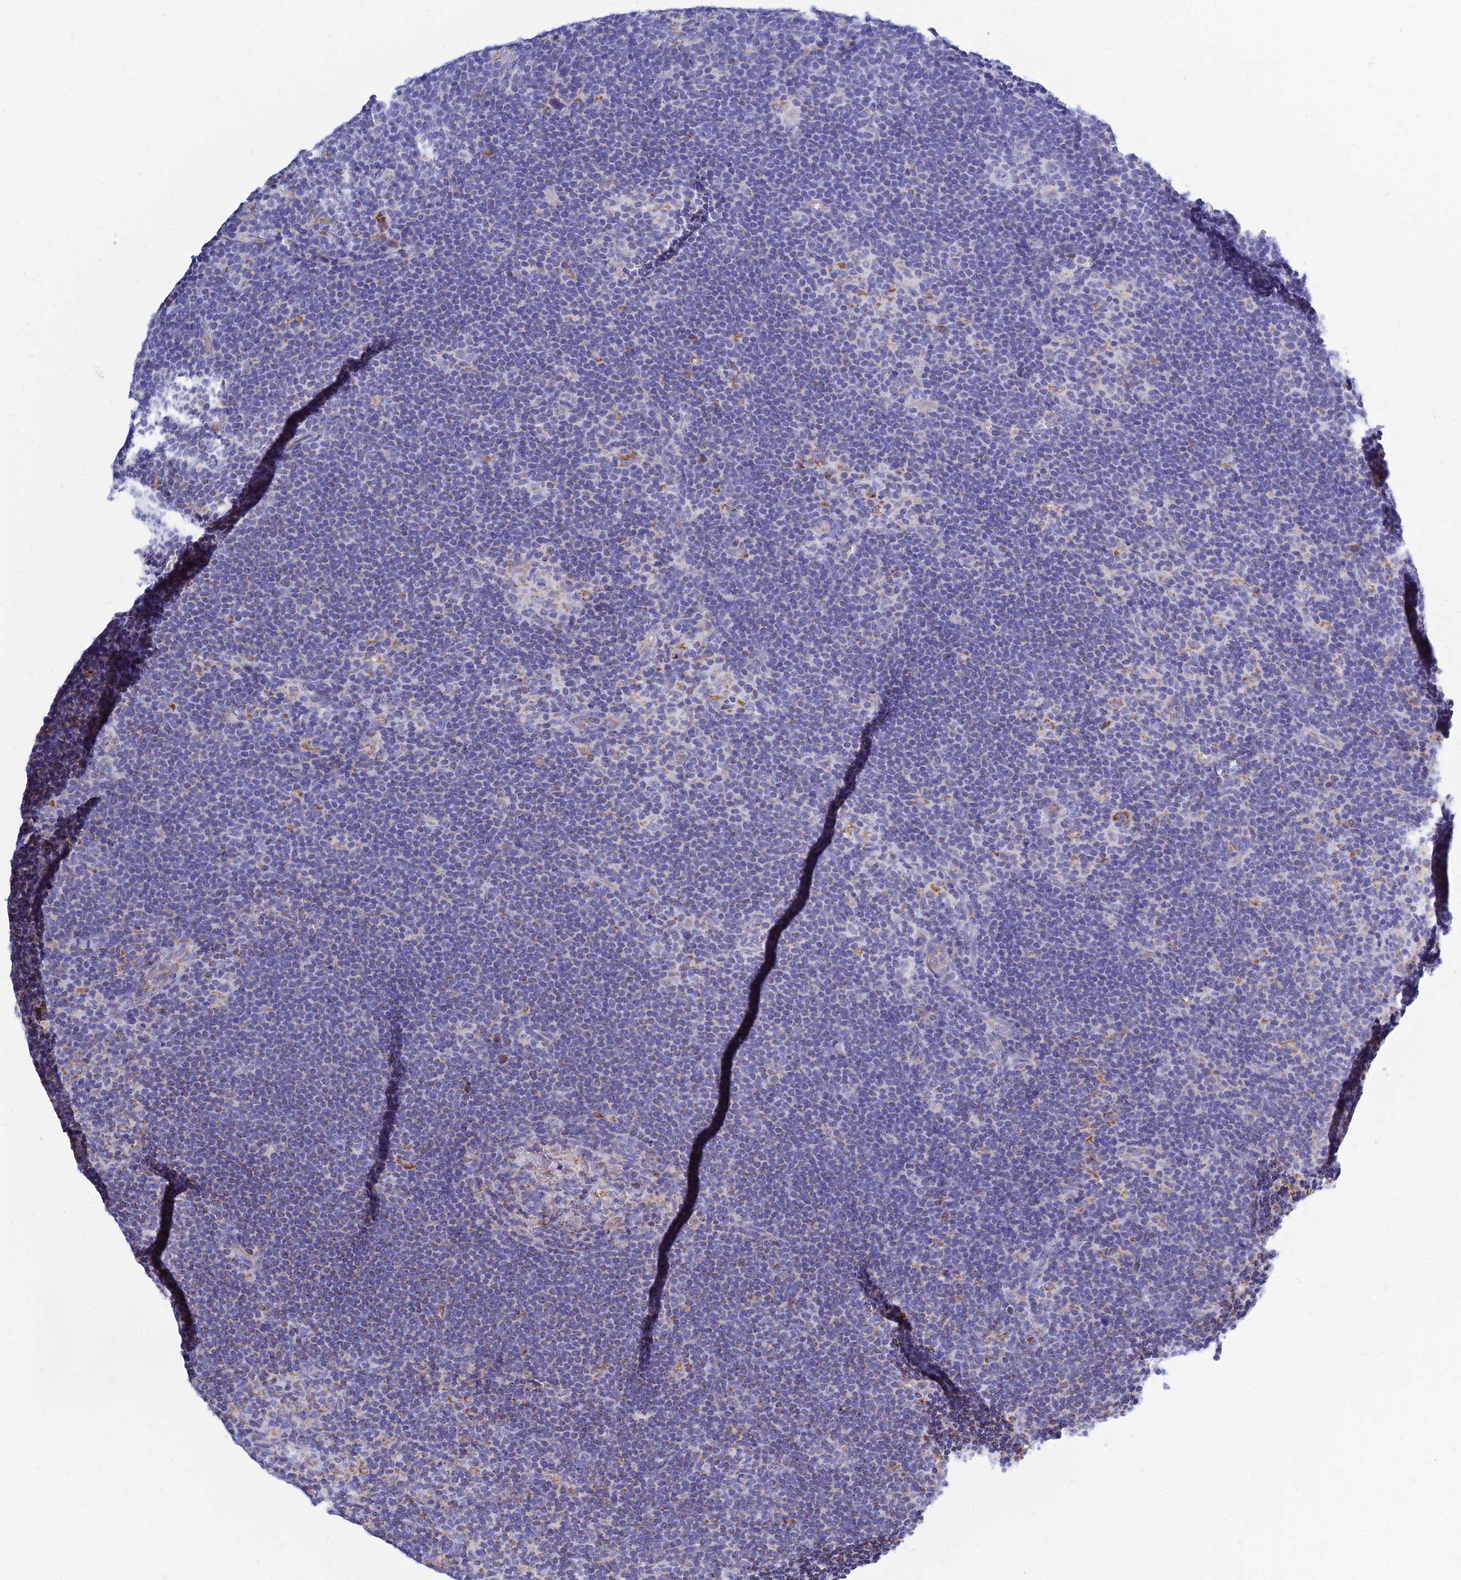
{"staining": {"intensity": "negative", "quantity": "none", "location": "none"}, "tissue": "lymphoma", "cell_type": "Tumor cells", "image_type": "cancer", "snomed": [{"axis": "morphology", "description": "Hodgkin's disease, NOS"}, {"axis": "topography", "description": "Lymph node"}], "caption": "This is a photomicrograph of IHC staining of Hodgkin's disease, which shows no expression in tumor cells.", "gene": "MGST1", "patient": {"sex": "female", "age": 57}}